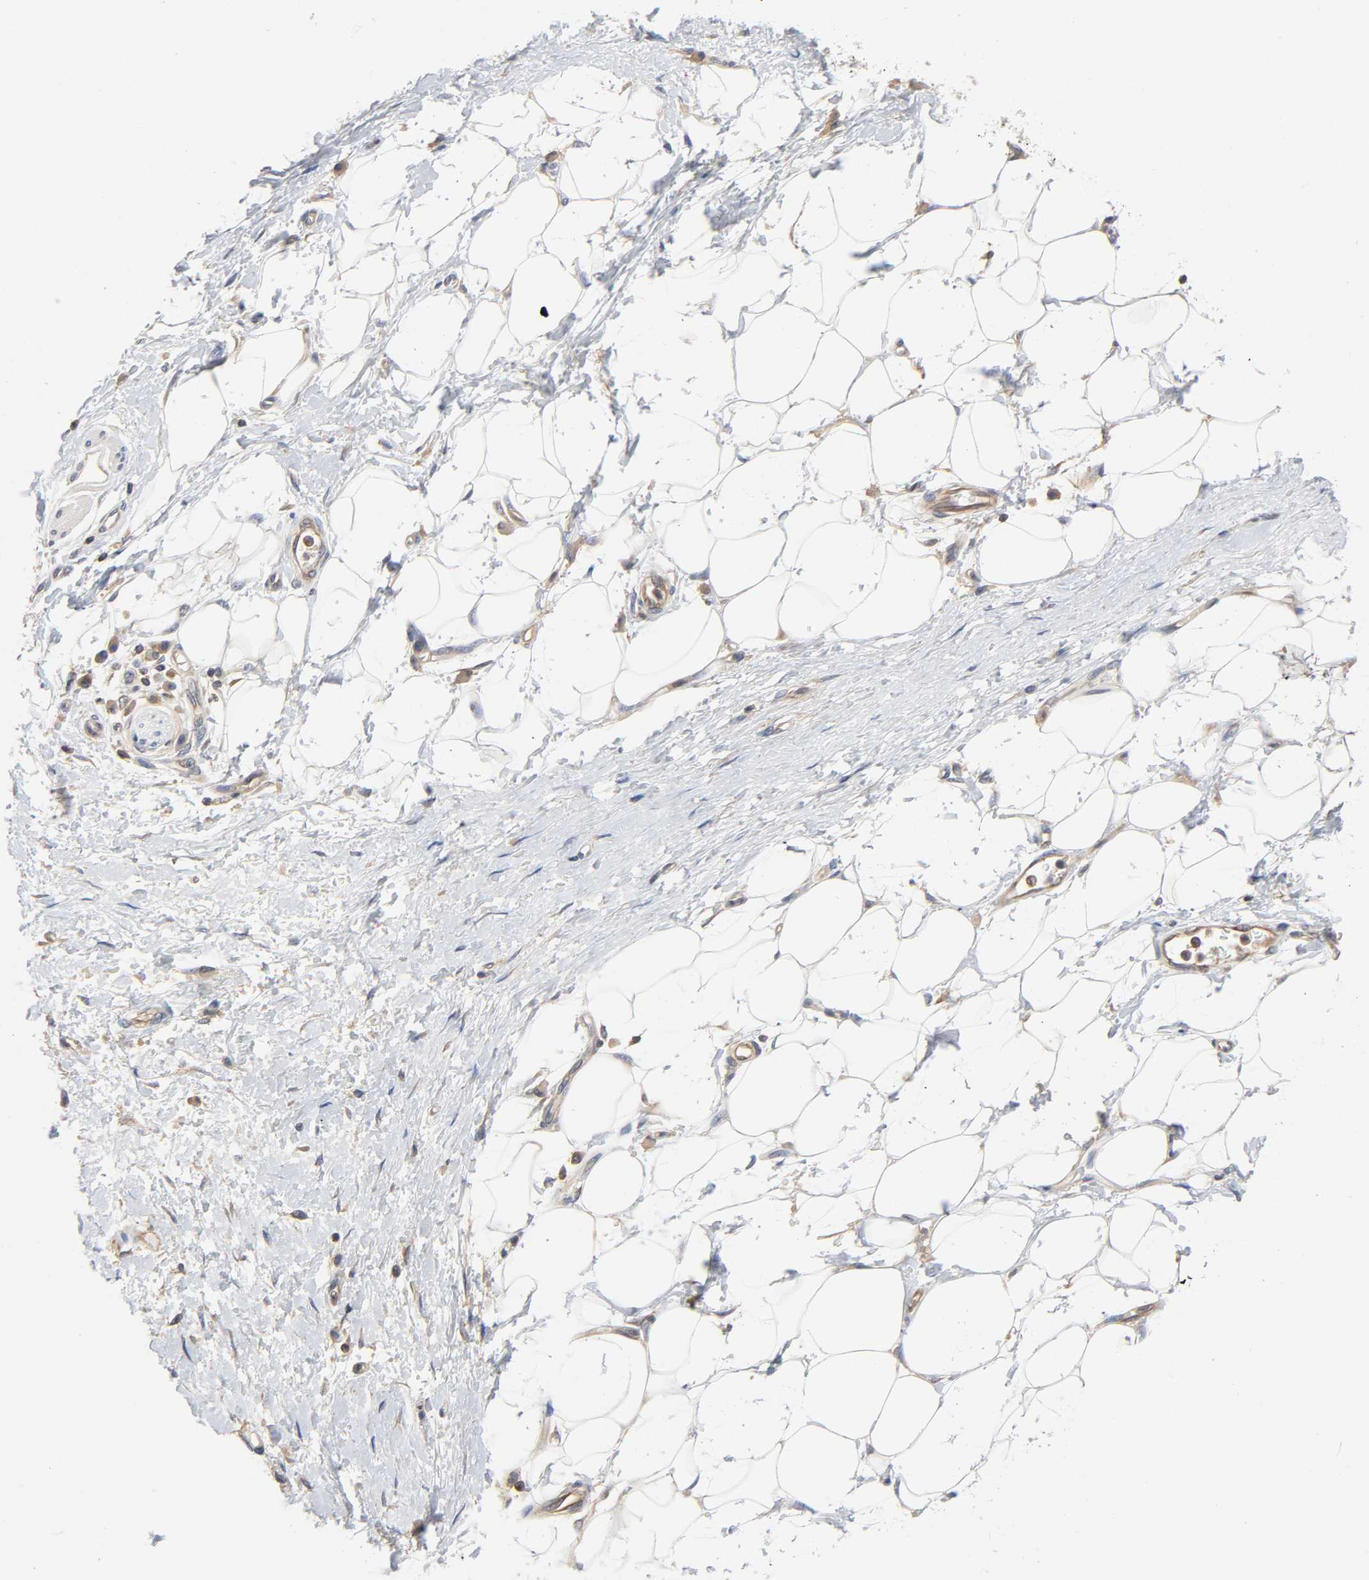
{"staining": {"intensity": "negative", "quantity": "none", "location": "none"}, "tissue": "adipose tissue", "cell_type": "Adipocytes", "image_type": "normal", "snomed": [{"axis": "morphology", "description": "Normal tissue, NOS"}, {"axis": "morphology", "description": "Urothelial carcinoma, High grade"}, {"axis": "topography", "description": "Vascular tissue"}, {"axis": "topography", "description": "Urinary bladder"}], "caption": "Immunohistochemistry of normal adipose tissue displays no staining in adipocytes. (IHC, brightfield microscopy, high magnification).", "gene": "PRKAB1", "patient": {"sex": "female", "age": 56}}